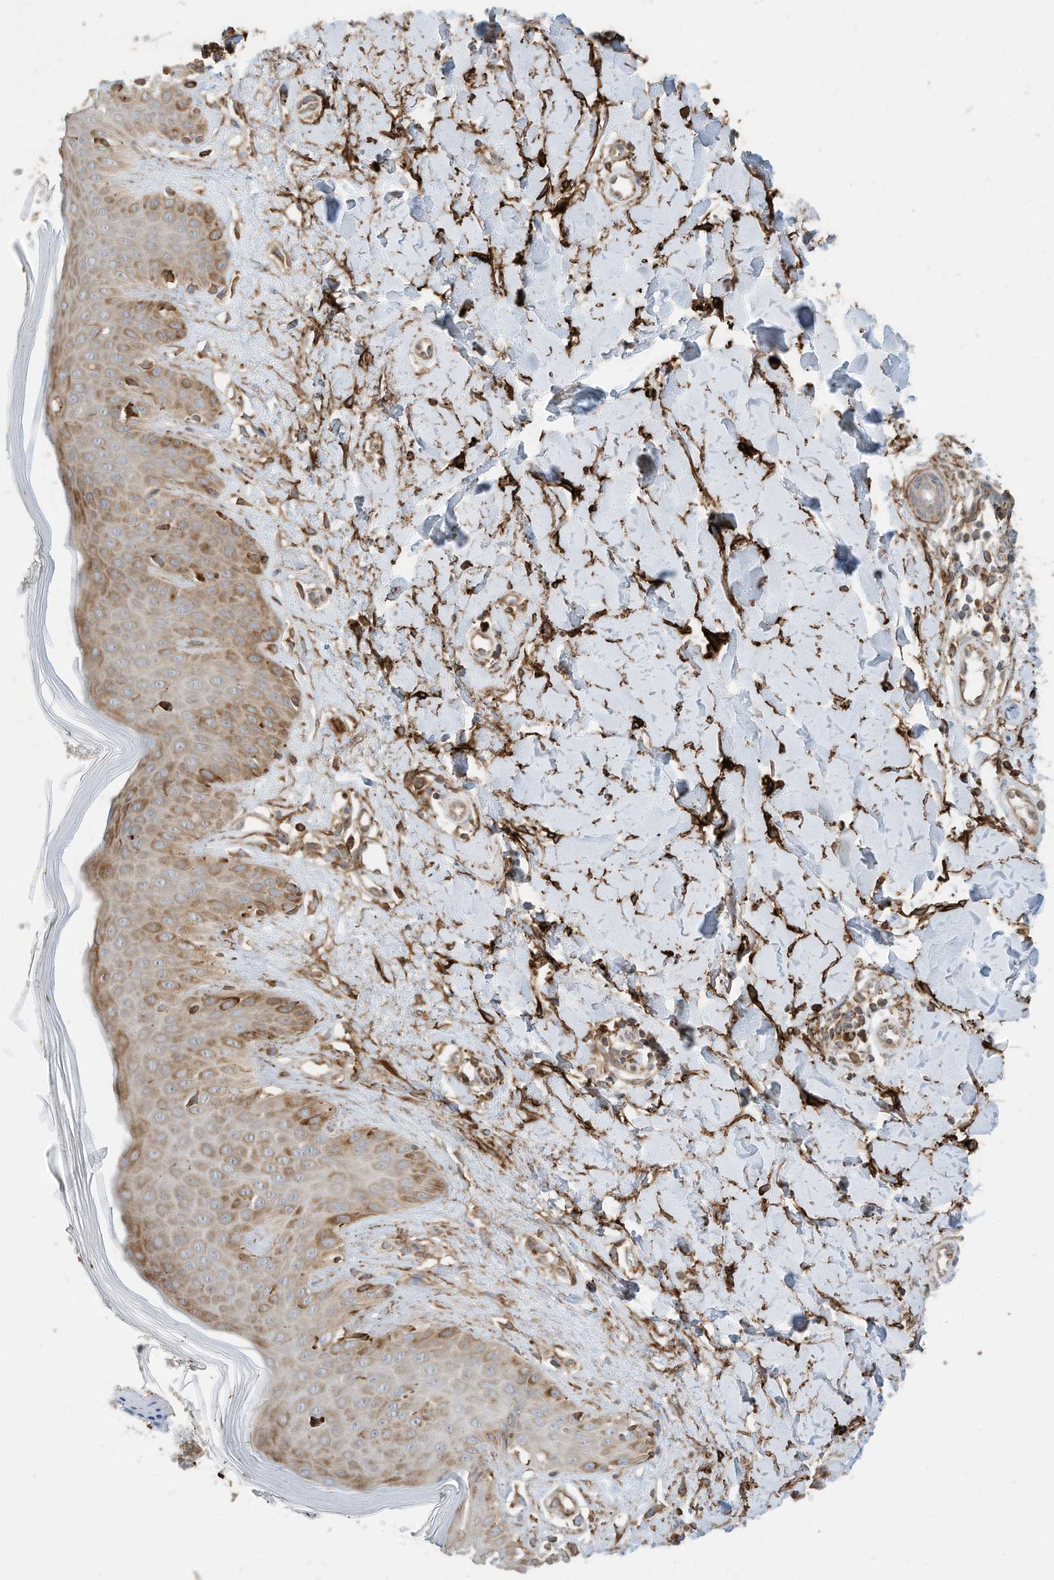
{"staining": {"intensity": "moderate", "quantity": "25%-75%", "location": "cytoplasmic/membranous"}, "tissue": "skin", "cell_type": "Fibroblasts", "image_type": "normal", "snomed": [{"axis": "morphology", "description": "Normal tissue, NOS"}, {"axis": "topography", "description": "Skin"}], "caption": "Moderate cytoplasmic/membranous protein expression is present in about 25%-75% of fibroblasts in skin. The staining is performed using DAB brown chromogen to label protein expression. The nuclei are counter-stained blue using hematoxylin.", "gene": "TRNAU1AP", "patient": {"sex": "female", "age": 64}}